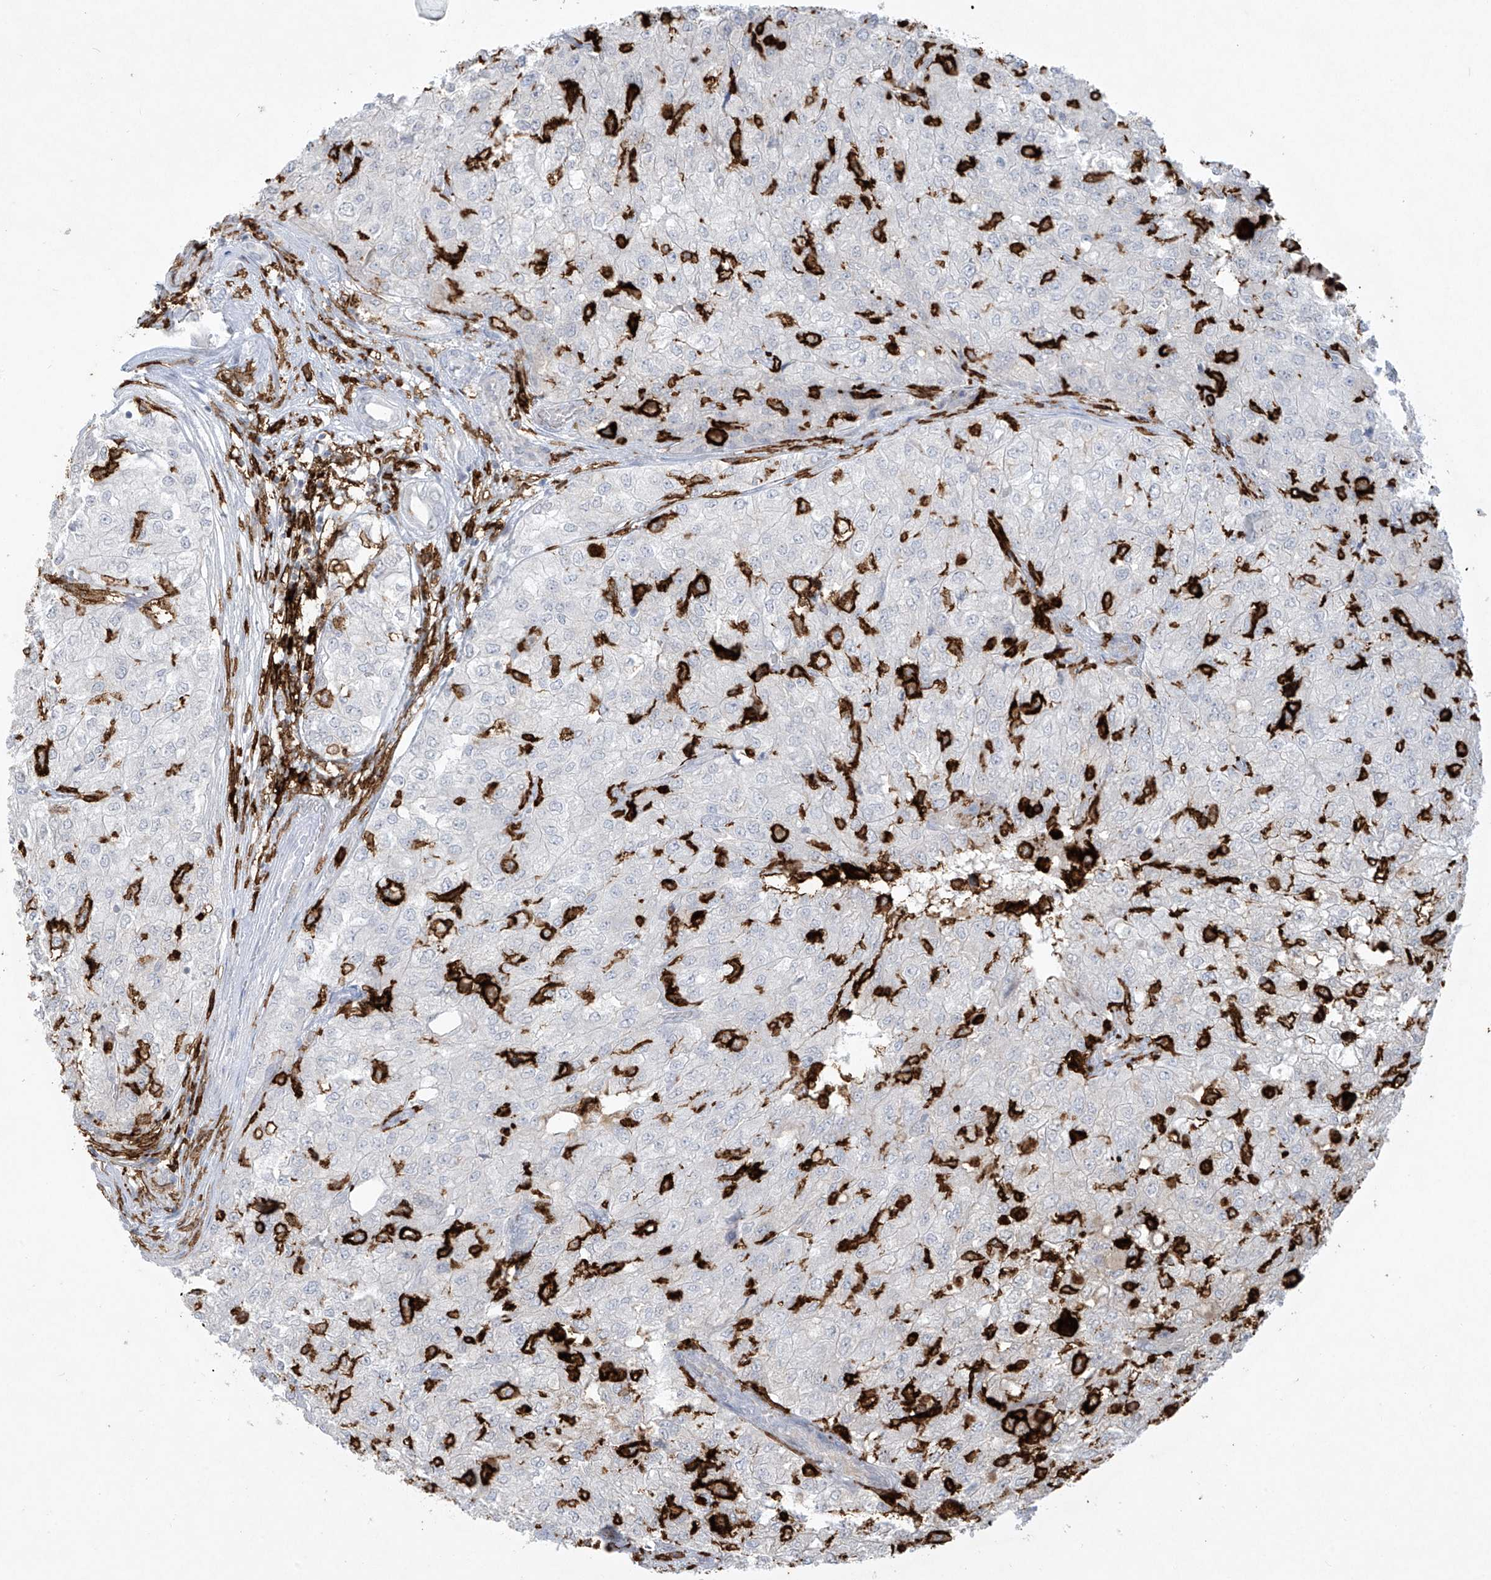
{"staining": {"intensity": "negative", "quantity": "none", "location": "none"}, "tissue": "renal cancer", "cell_type": "Tumor cells", "image_type": "cancer", "snomed": [{"axis": "morphology", "description": "Adenocarcinoma, NOS"}, {"axis": "topography", "description": "Kidney"}], "caption": "Tumor cells show no significant protein expression in renal adenocarcinoma. (DAB (3,3'-diaminobenzidine) immunohistochemistry (IHC) with hematoxylin counter stain).", "gene": "FCGR3A", "patient": {"sex": "female", "age": 54}}